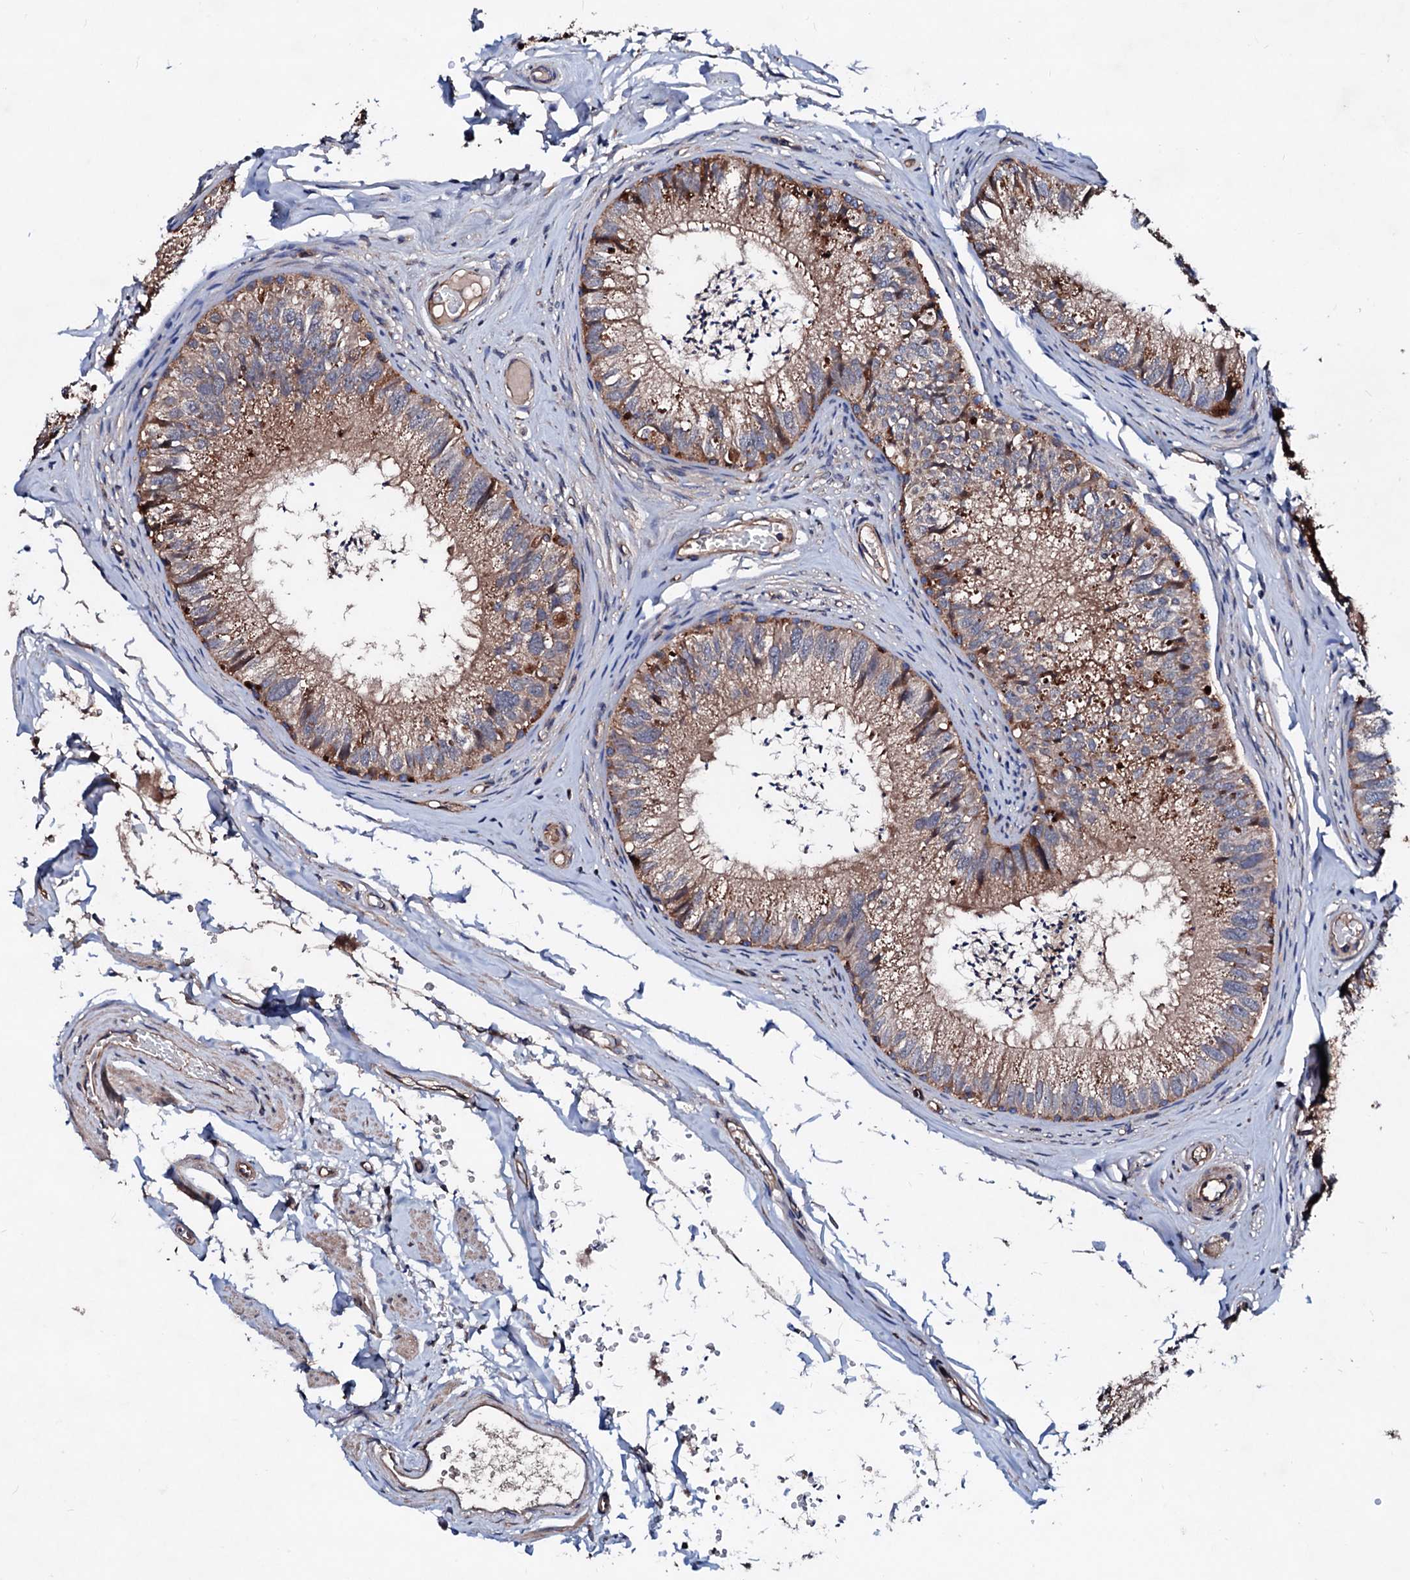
{"staining": {"intensity": "strong", "quantity": "25%-75%", "location": "cytoplasmic/membranous"}, "tissue": "epididymis", "cell_type": "Glandular cells", "image_type": "normal", "snomed": [{"axis": "morphology", "description": "Normal tissue, NOS"}, {"axis": "topography", "description": "Epididymis"}], "caption": "Epididymis stained with IHC shows strong cytoplasmic/membranous staining in approximately 25%-75% of glandular cells.", "gene": "TBCEL", "patient": {"sex": "male", "age": 79}}